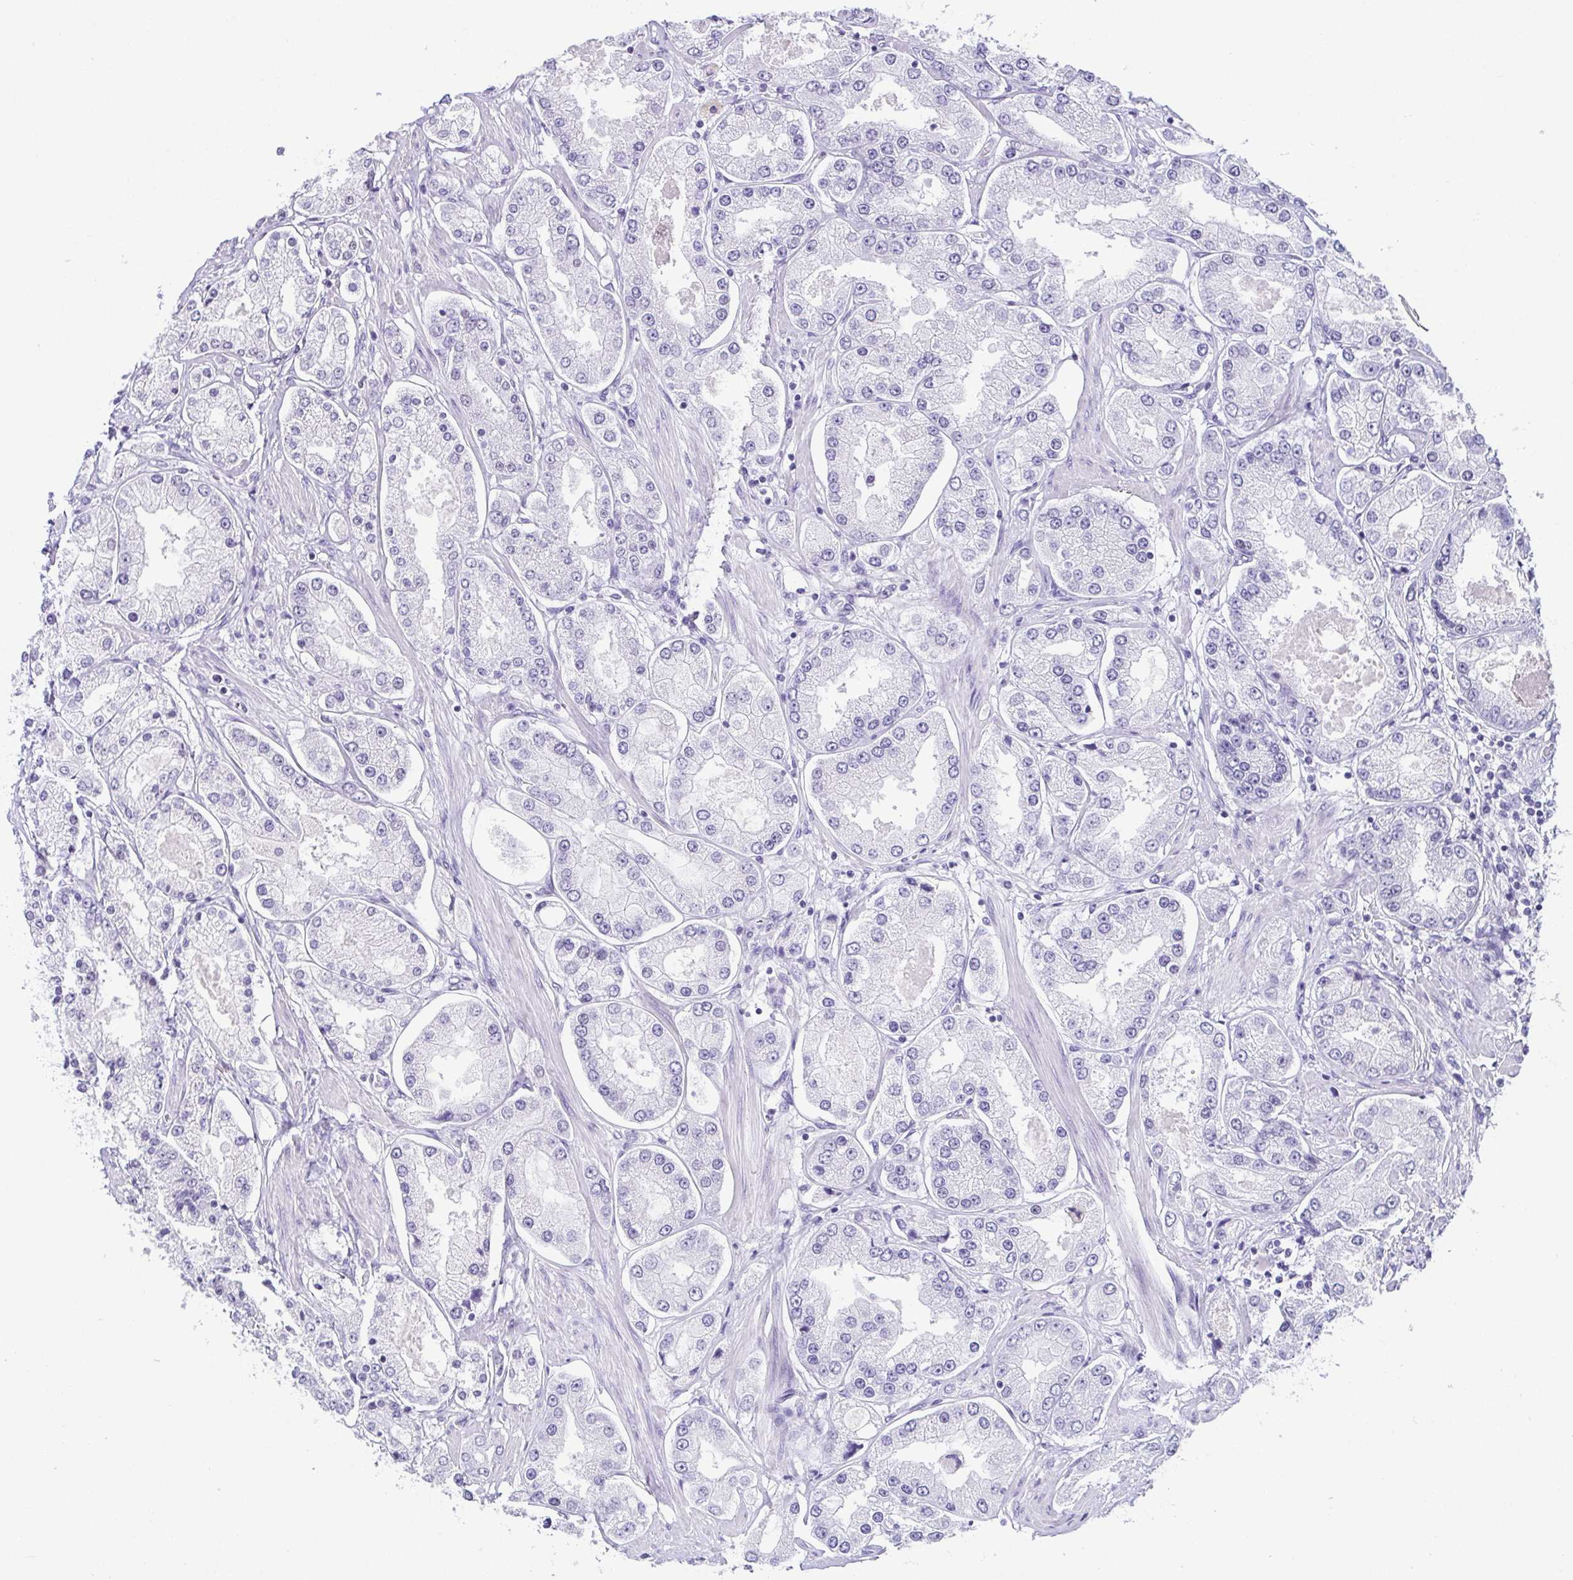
{"staining": {"intensity": "negative", "quantity": "none", "location": "none"}, "tissue": "prostate cancer", "cell_type": "Tumor cells", "image_type": "cancer", "snomed": [{"axis": "morphology", "description": "Adenocarcinoma, High grade"}, {"axis": "topography", "description": "Prostate"}], "caption": "Tumor cells show no significant protein expression in prostate high-grade adenocarcinoma.", "gene": "ESX1", "patient": {"sex": "male", "age": 69}}